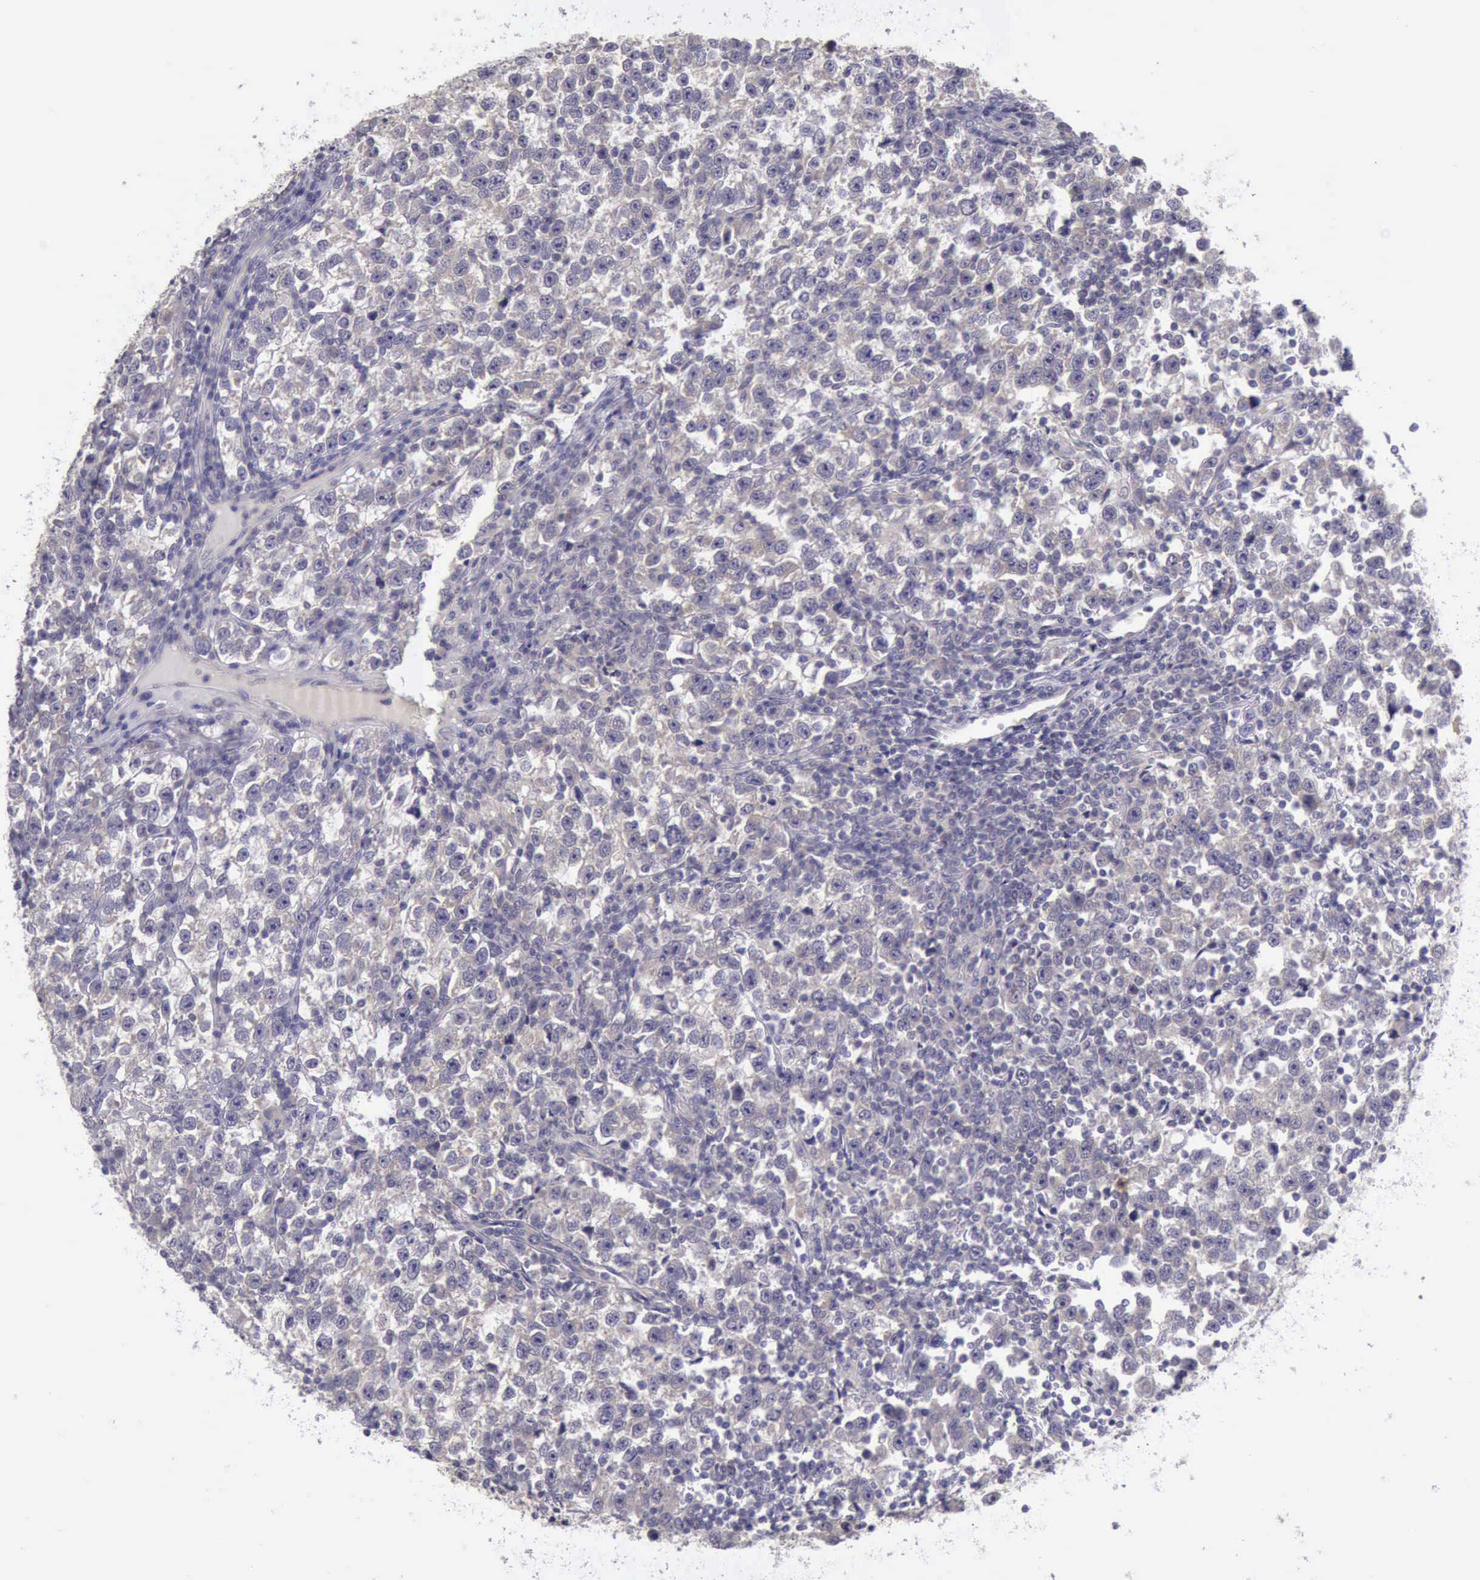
{"staining": {"intensity": "negative", "quantity": "none", "location": "none"}, "tissue": "testis cancer", "cell_type": "Tumor cells", "image_type": "cancer", "snomed": [{"axis": "morphology", "description": "Seminoma, NOS"}, {"axis": "topography", "description": "Testis"}], "caption": "Testis cancer stained for a protein using immunohistochemistry (IHC) reveals no expression tumor cells.", "gene": "ARNT2", "patient": {"sex": "male", "age": 43}}